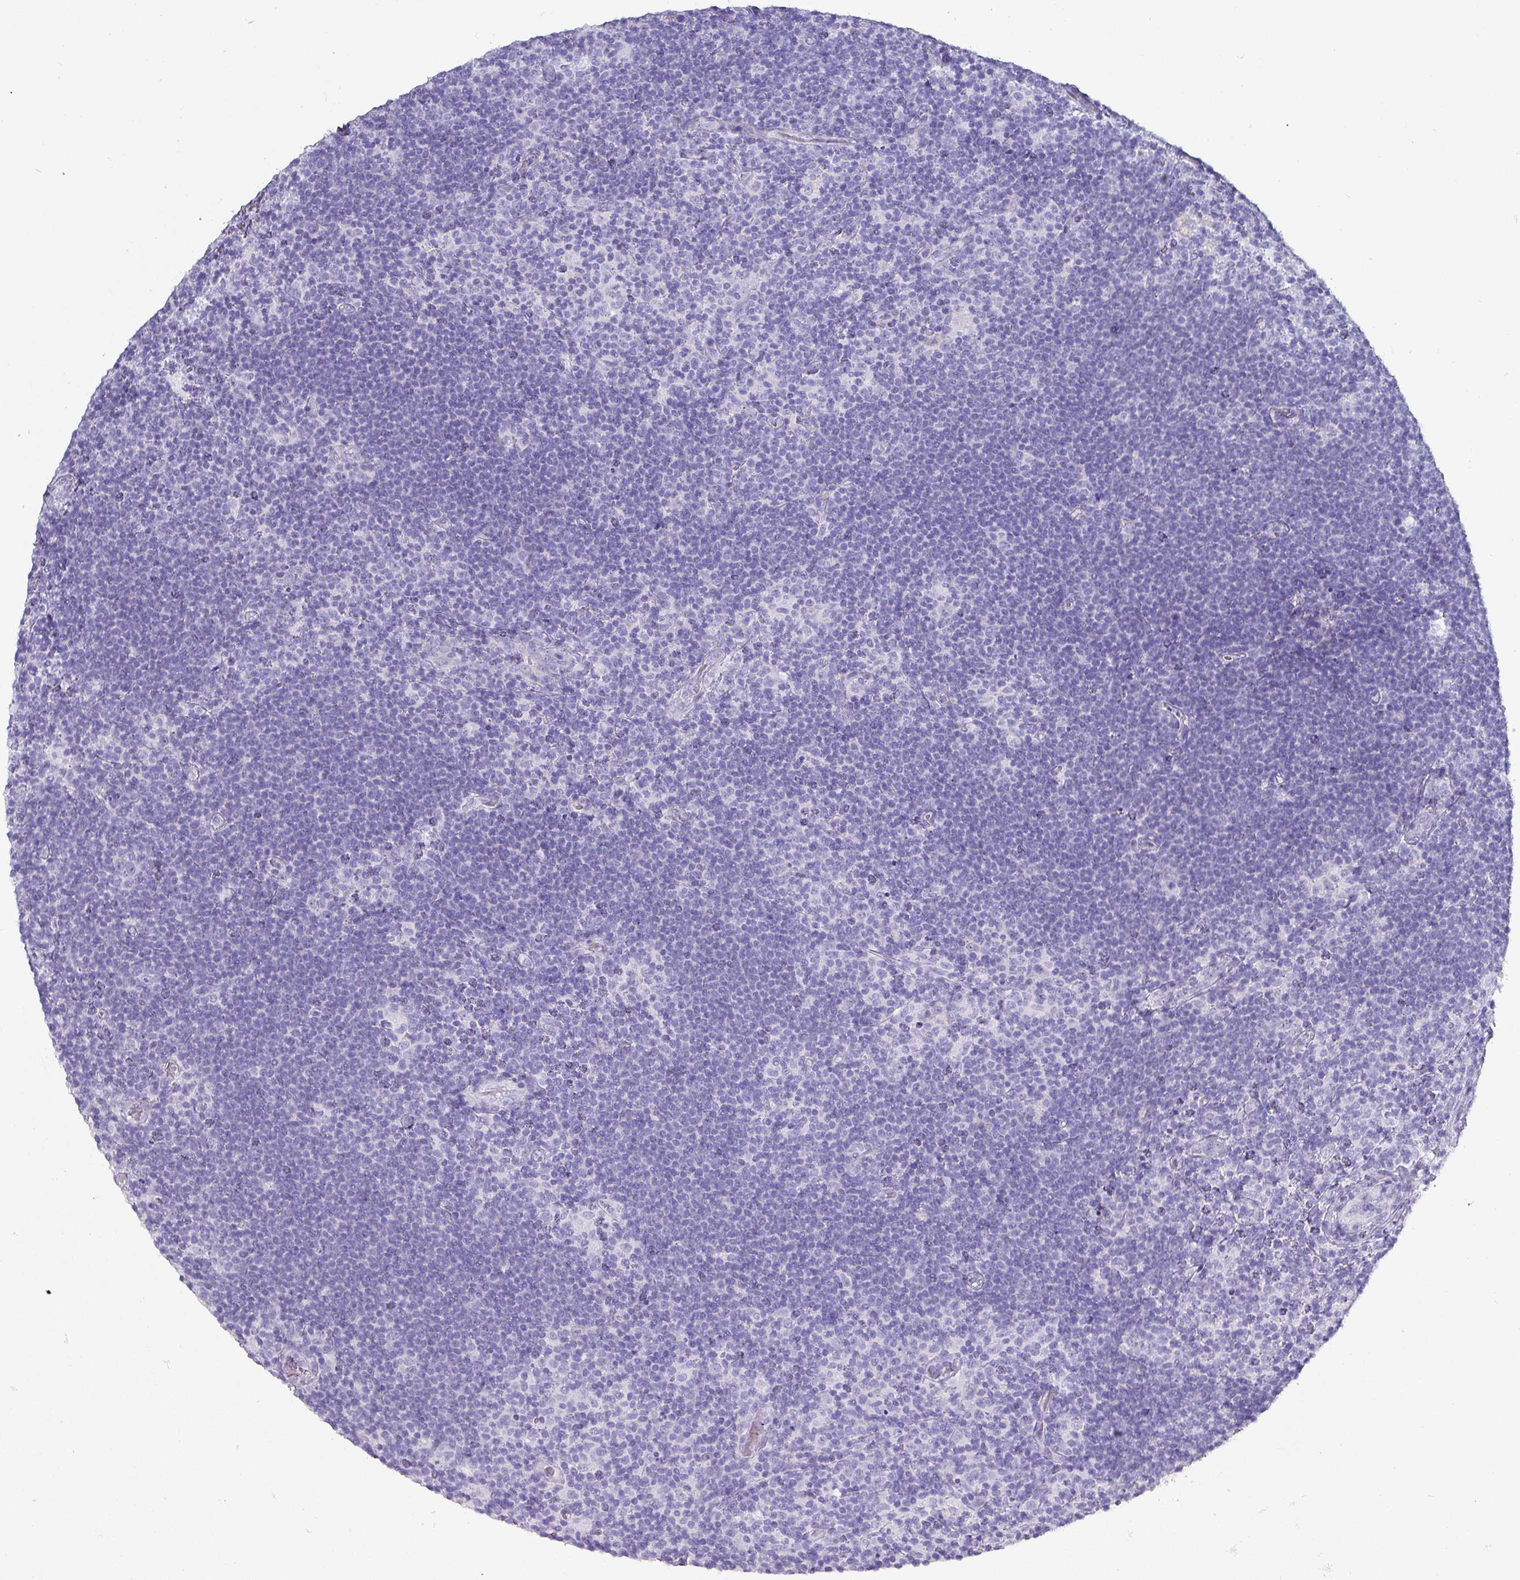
{"staining": {"intensity": "negative", "quantity": "none", "location": "none"}, "tissue": "lymphoma", "cell_type": "Tumor cells", "image_type": "cancer", "snomed": [{"axis": "morphology", "description": "Hodgkin's disease, NOS"}, {"axis": "topography", "description": "Lymph node"}], "caption": "A histopathology image of Hodgkin's disease stained for a protein exhibits no brown staining in tumor cells.", "gene": "INS-IGF2", "patient": {"sex": "female", "age": 57}}